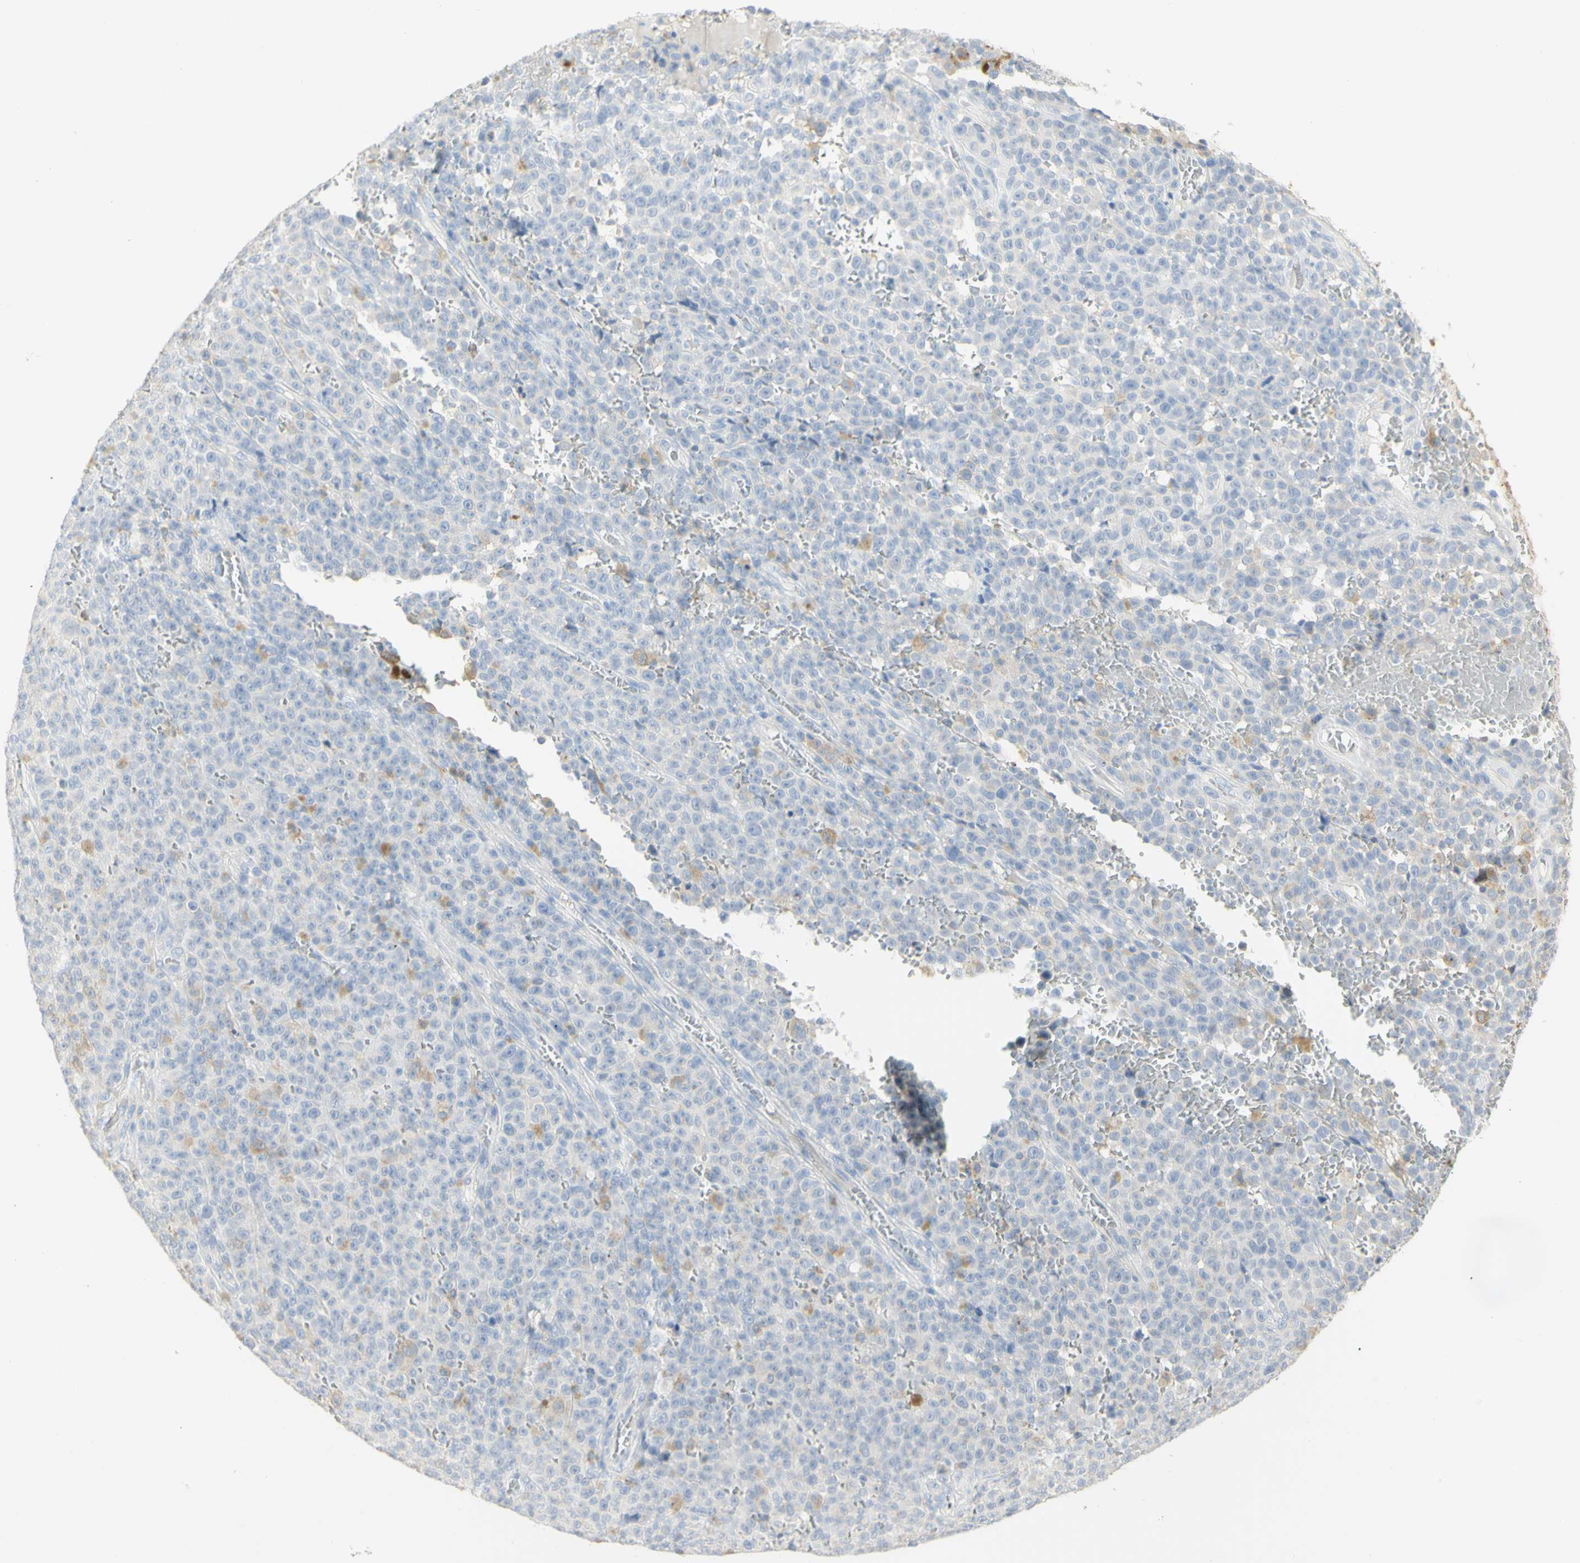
{"staining": {"intensity": "moderate", "quantity": "<25%", "location": "cytoplasmic/membranous"}, "tissue": "melanoma", "cell_type": "Tumor cells", "image_type": "cancer", "snomed": [{"axis": "morphology", "description": "Malignant melanoma, NOS"}, {"axis": "topography", "description": "Skin"}], "caption": "Malignant melanoma stained for a protein (brown) exhibits moderate cytoplasmic/membranous positive staining in approximately <25% of tumor cells.", "gene": "B4GALNT3", "patient": {"sex": "female", "age": 82}}